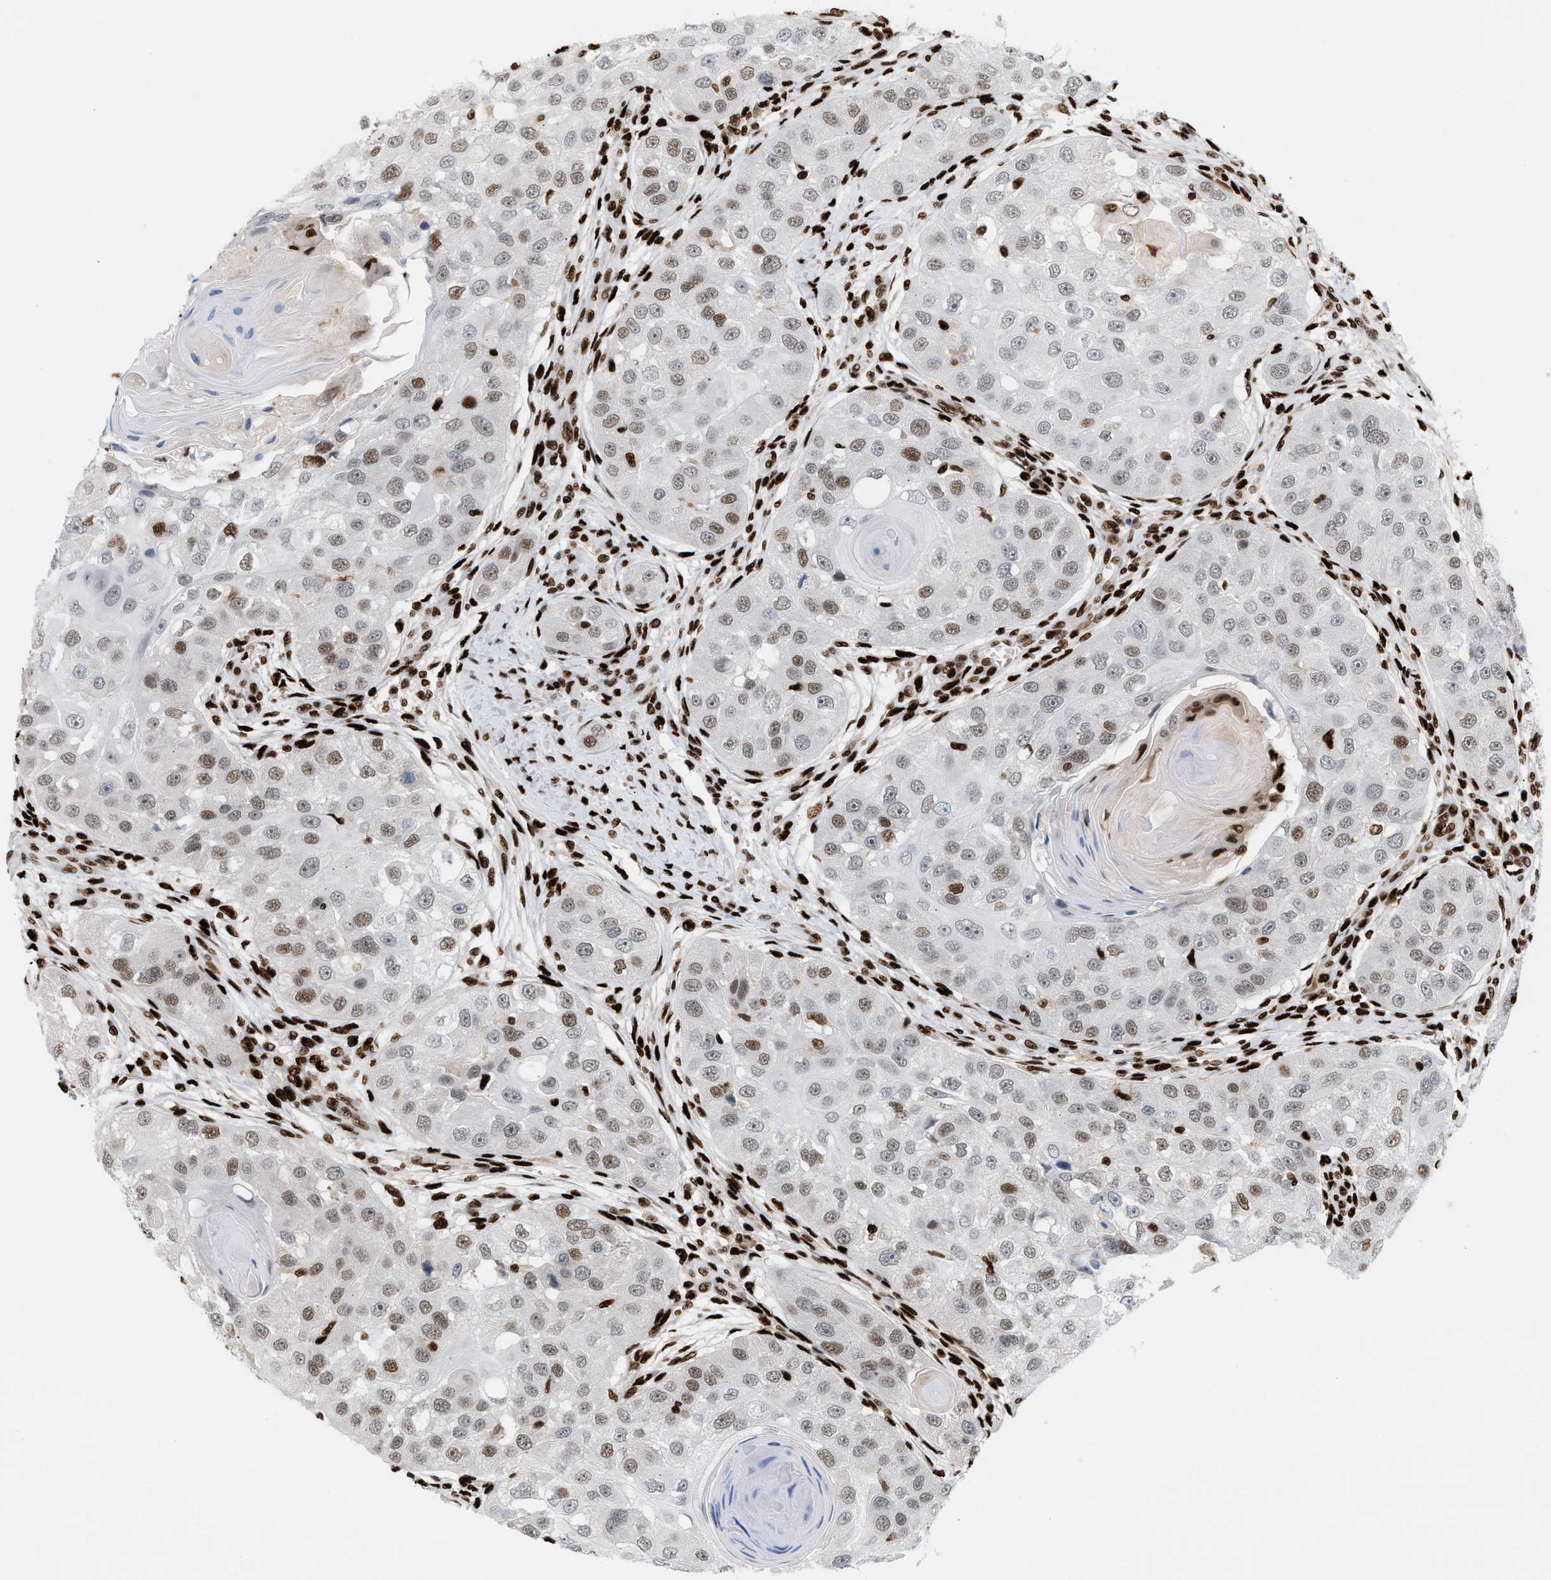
{"staining": {"intensity": "weak", "quantity": "25%-75%", "location": "nuclear"}, "tissue": "head and neck cancer", "cell_type": "Tumor cells", "image_type": "cancer", "snomed": [{"axis": "morphology", "description": "Normal tissue, NOS"}, {"axis": "morphology", "description": "Squamous cell carcinoma, NOS"}, {"axis": "topography", "description": "Skeletal muscle"}, {"axis": "topography", "description": "Head-Neck"}], "caption": "Brown immunohistochemical staining in human head and neck squamous cell carcinoma reveals weak nuclear staining in approximately 25%-75% of tumor cells.", "gene": "RNASEK-C17orf49", "patient": {"sex": "male", "age": 51}}